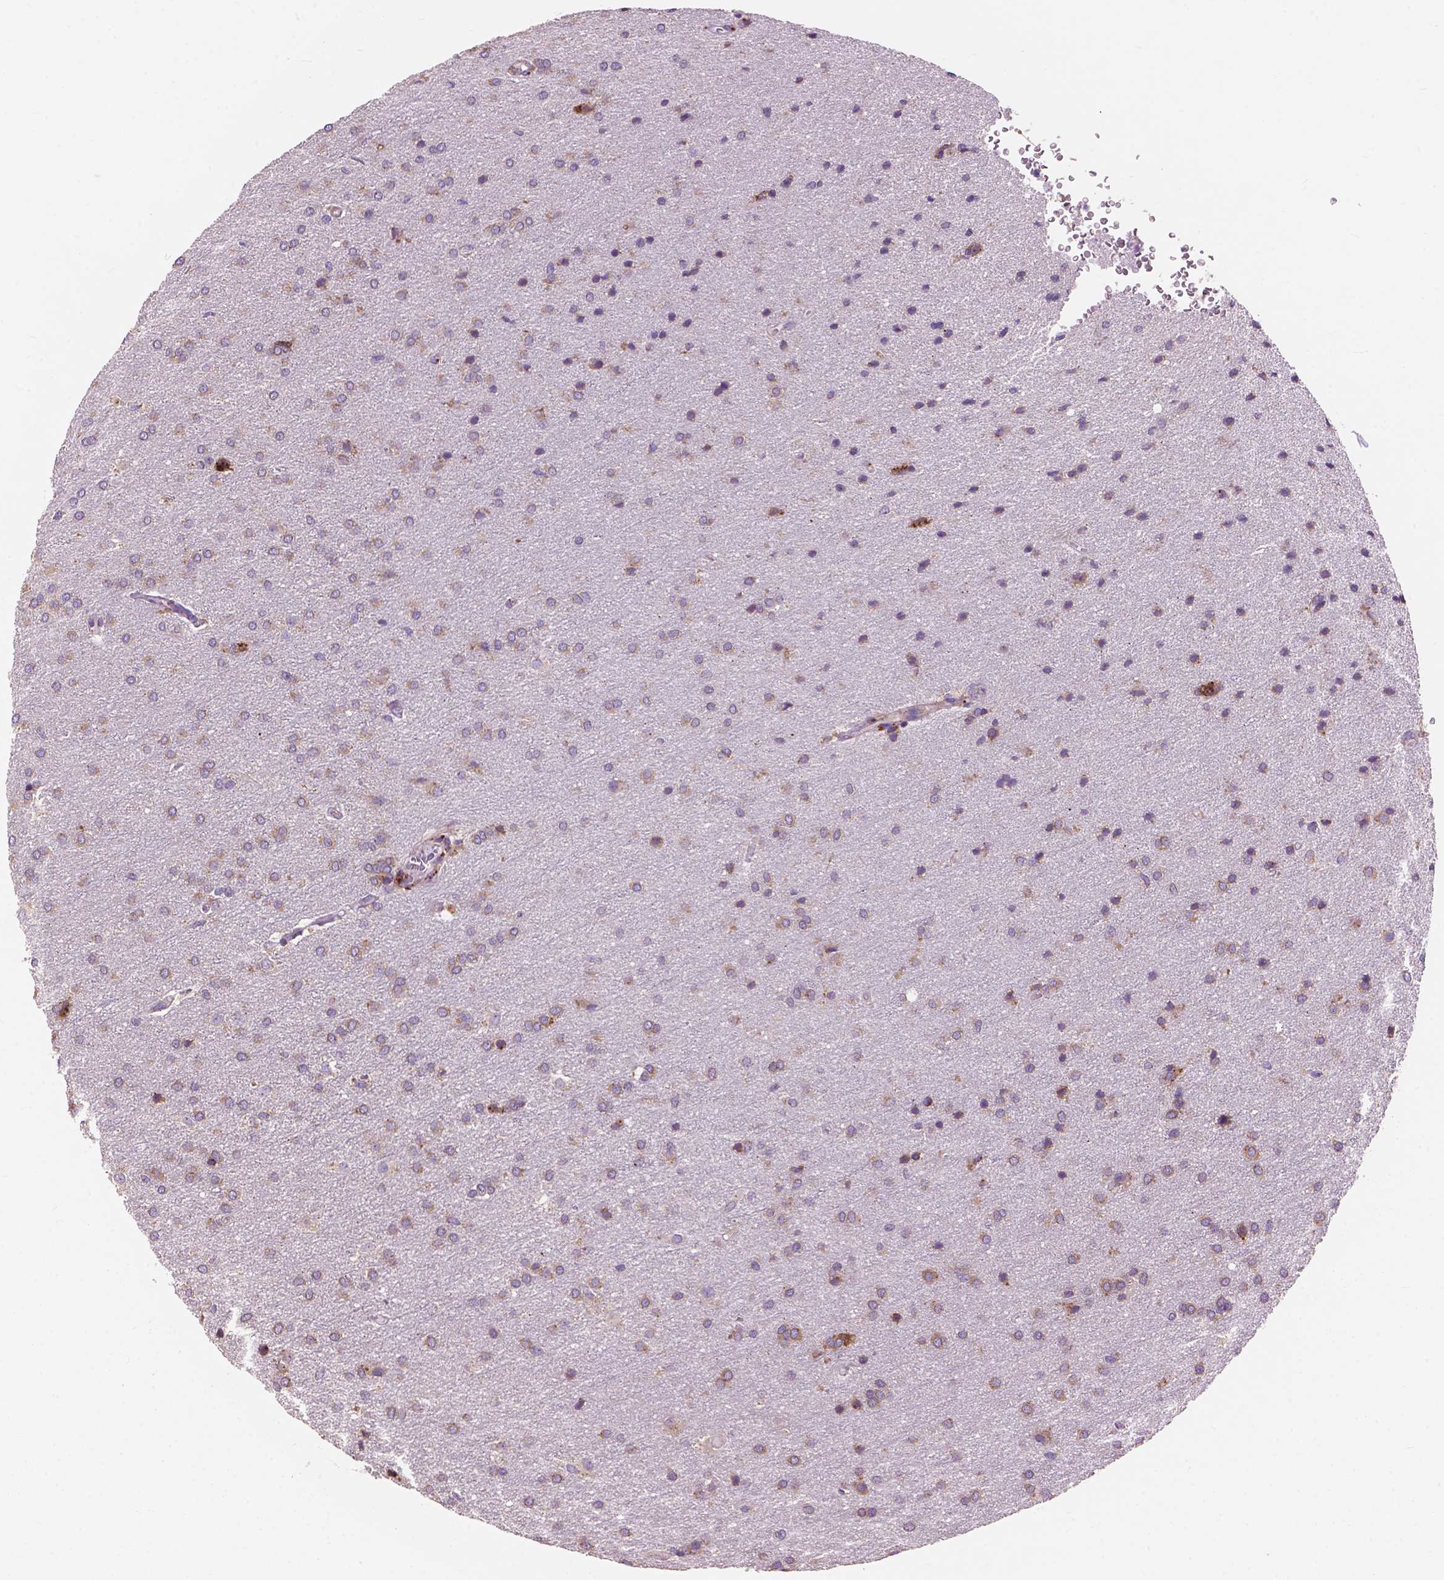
{"staining": {"intensity": "weak", "quantity": ">75%", "location": "cytoplasmic/membranous"}, "tissue": "glioma", "cell_type": "Tumor cells", "image_type": "cancer", "snomed": [{"axis": "morphology", "description": "Glioma, malignant, Low grade"}, {"axis": "topography", "description": "Brain"}], "caption": "This is a histology image of immunohistochemistry staining of low-grade glioma (malignant), which shows weak expression in the cytoplasmic/membranous of tumor cells.", "gene": "RPL37A", "patient": {"sex": "female", "age": 32}}